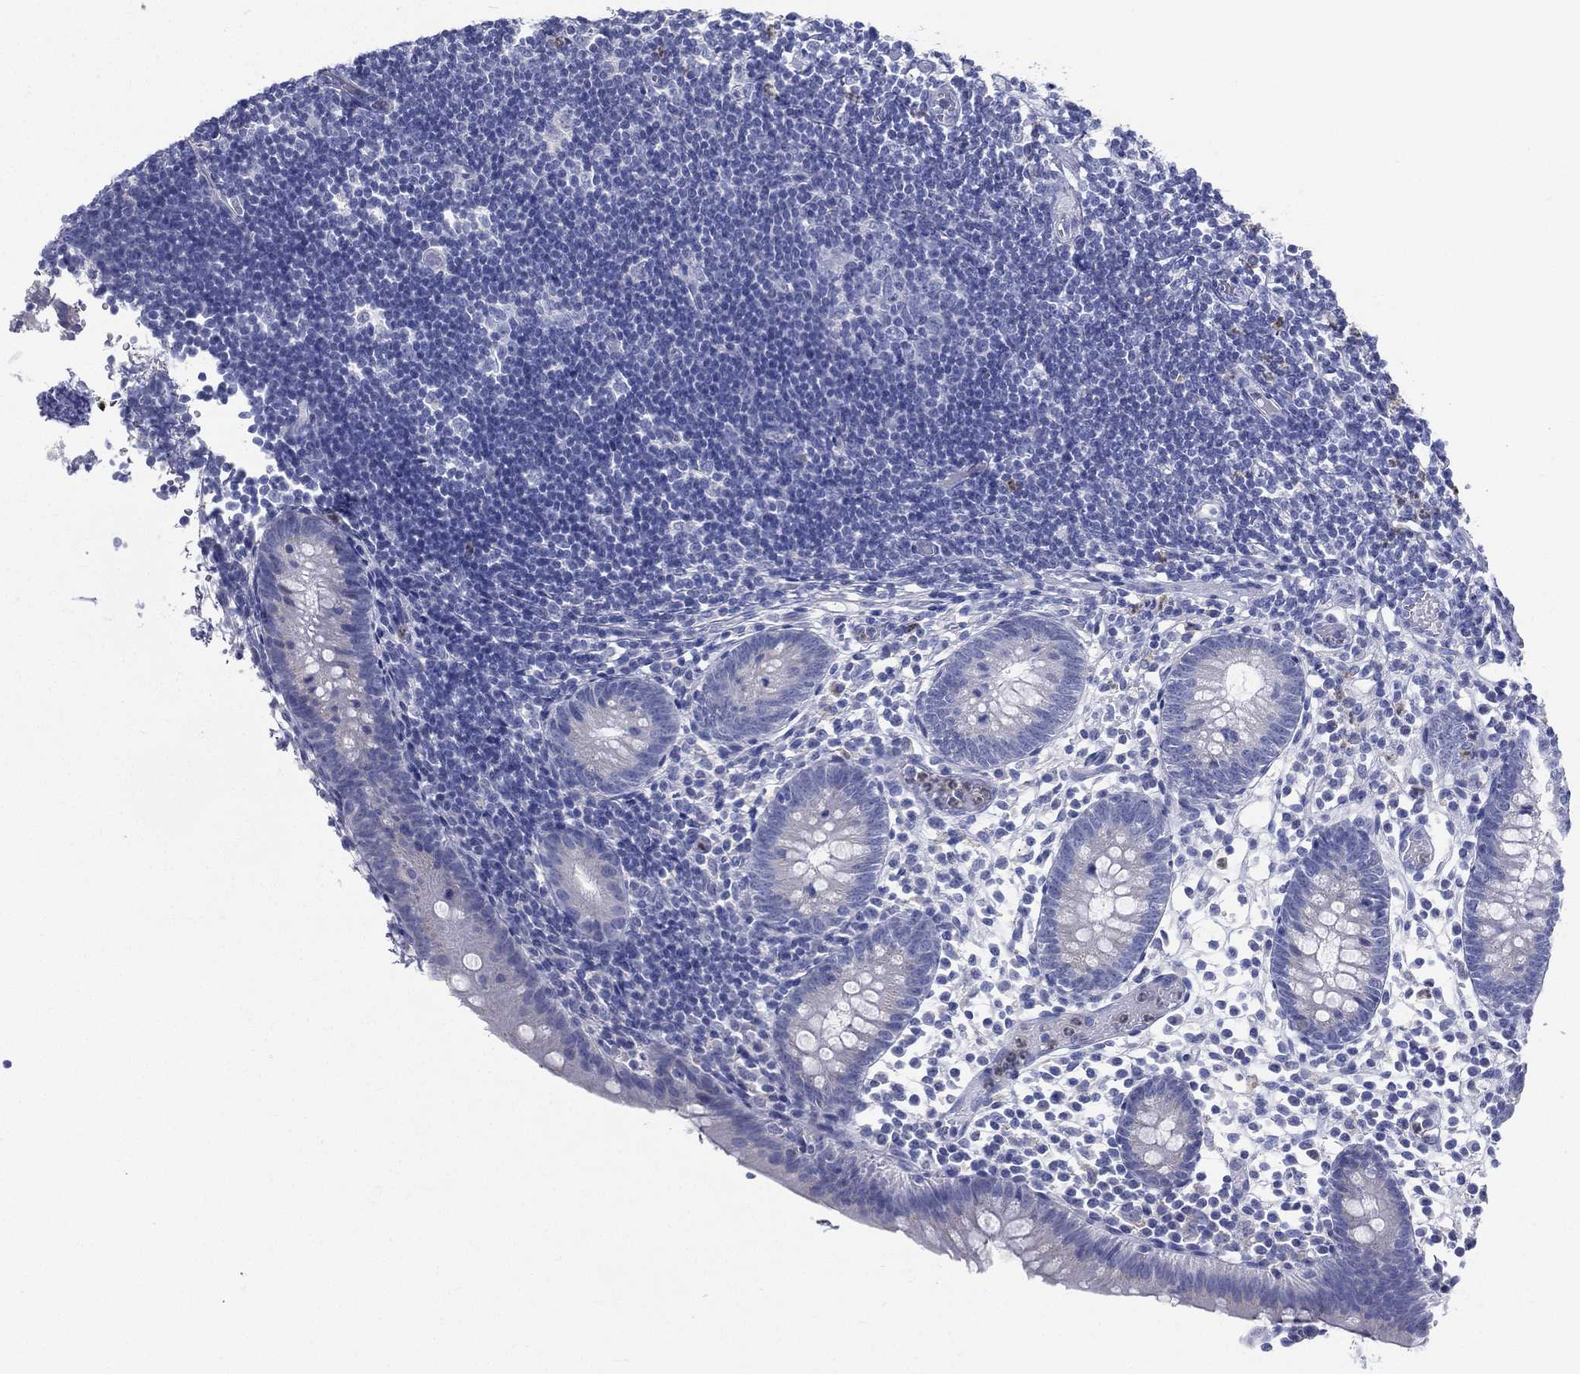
{"staining": {"intensity": "negative", "quantity": "none", "location": "none"}, "tissue": "appendix", "cell_type": "Glandular cells", "image_type": "normal", "snomed": [{"axis": "morphology", "description": "Normal tissue, NOS"}, {"axis": "topography", "description": "Appendix"}], "caption": "This is an immunohistochemistry (IHC) micrograph of unremarkable appendix. There is no expression in glandular cells.", "gene": "DEFB121", "patient": {"sex": "female", "age": 40}}